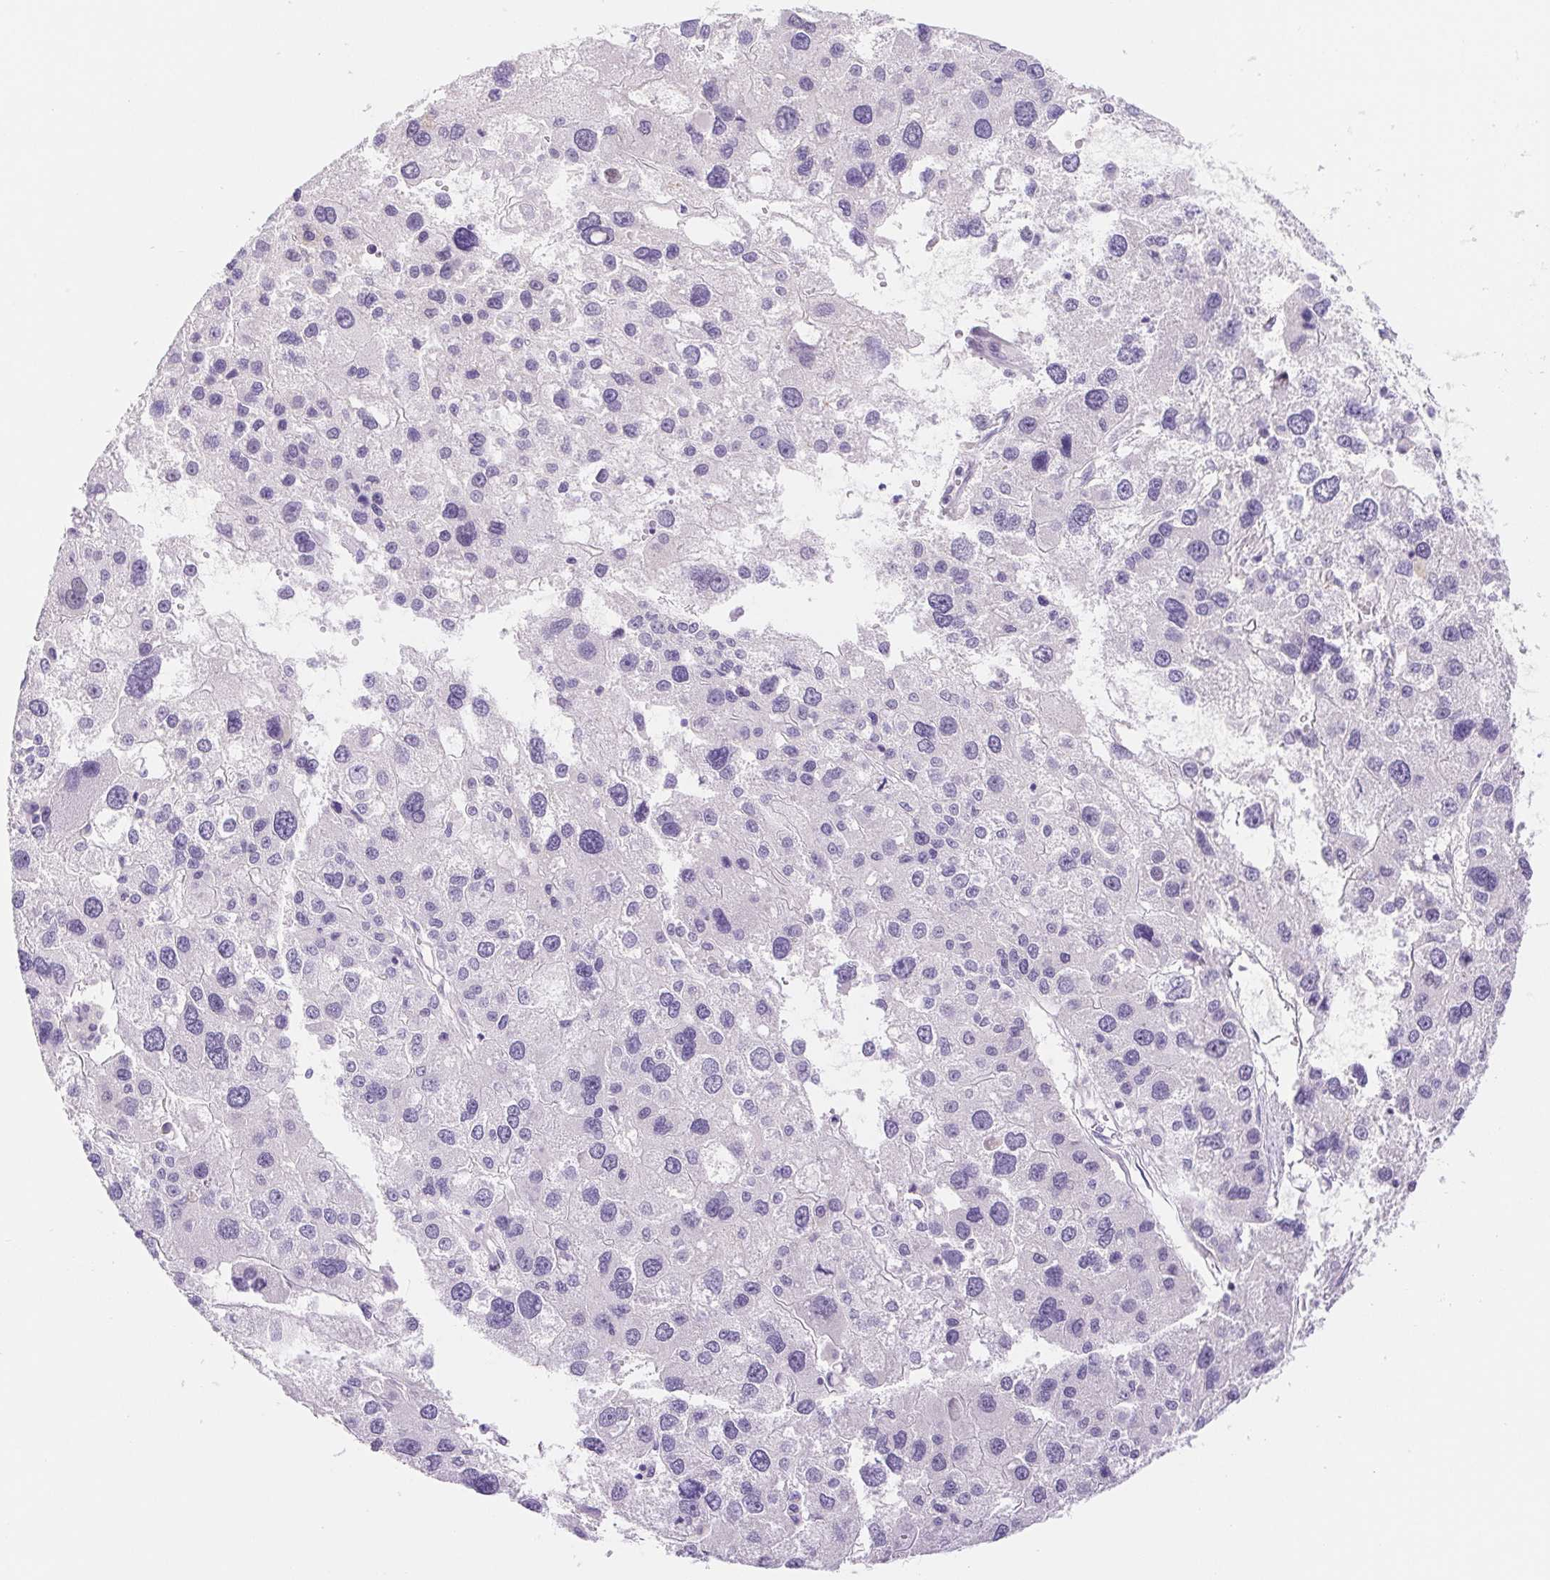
{"staining": {"intensity": "negative", "quantity": "none", "location": "none"}, "tissue": "liver cancer", "cell_type": "Tumor cells", "image_type": "cancer", "snomed": [{"axis": "morphology", "description": "Carcinoma, Hepatocellular, NOS"}, {"axis": "topography", "description": "Liver"}], "caption": "DAB immunohistochemical staining of liver cancer shows no significant staining in tumor cells. (Stains: DAB immunohistochemistry with hematoxylin counter stain, Microscopy: brightfield microscopy at high magnification).", "gene": "DYNC2LI1", "patient": {"sex": "male", "age": 73}}